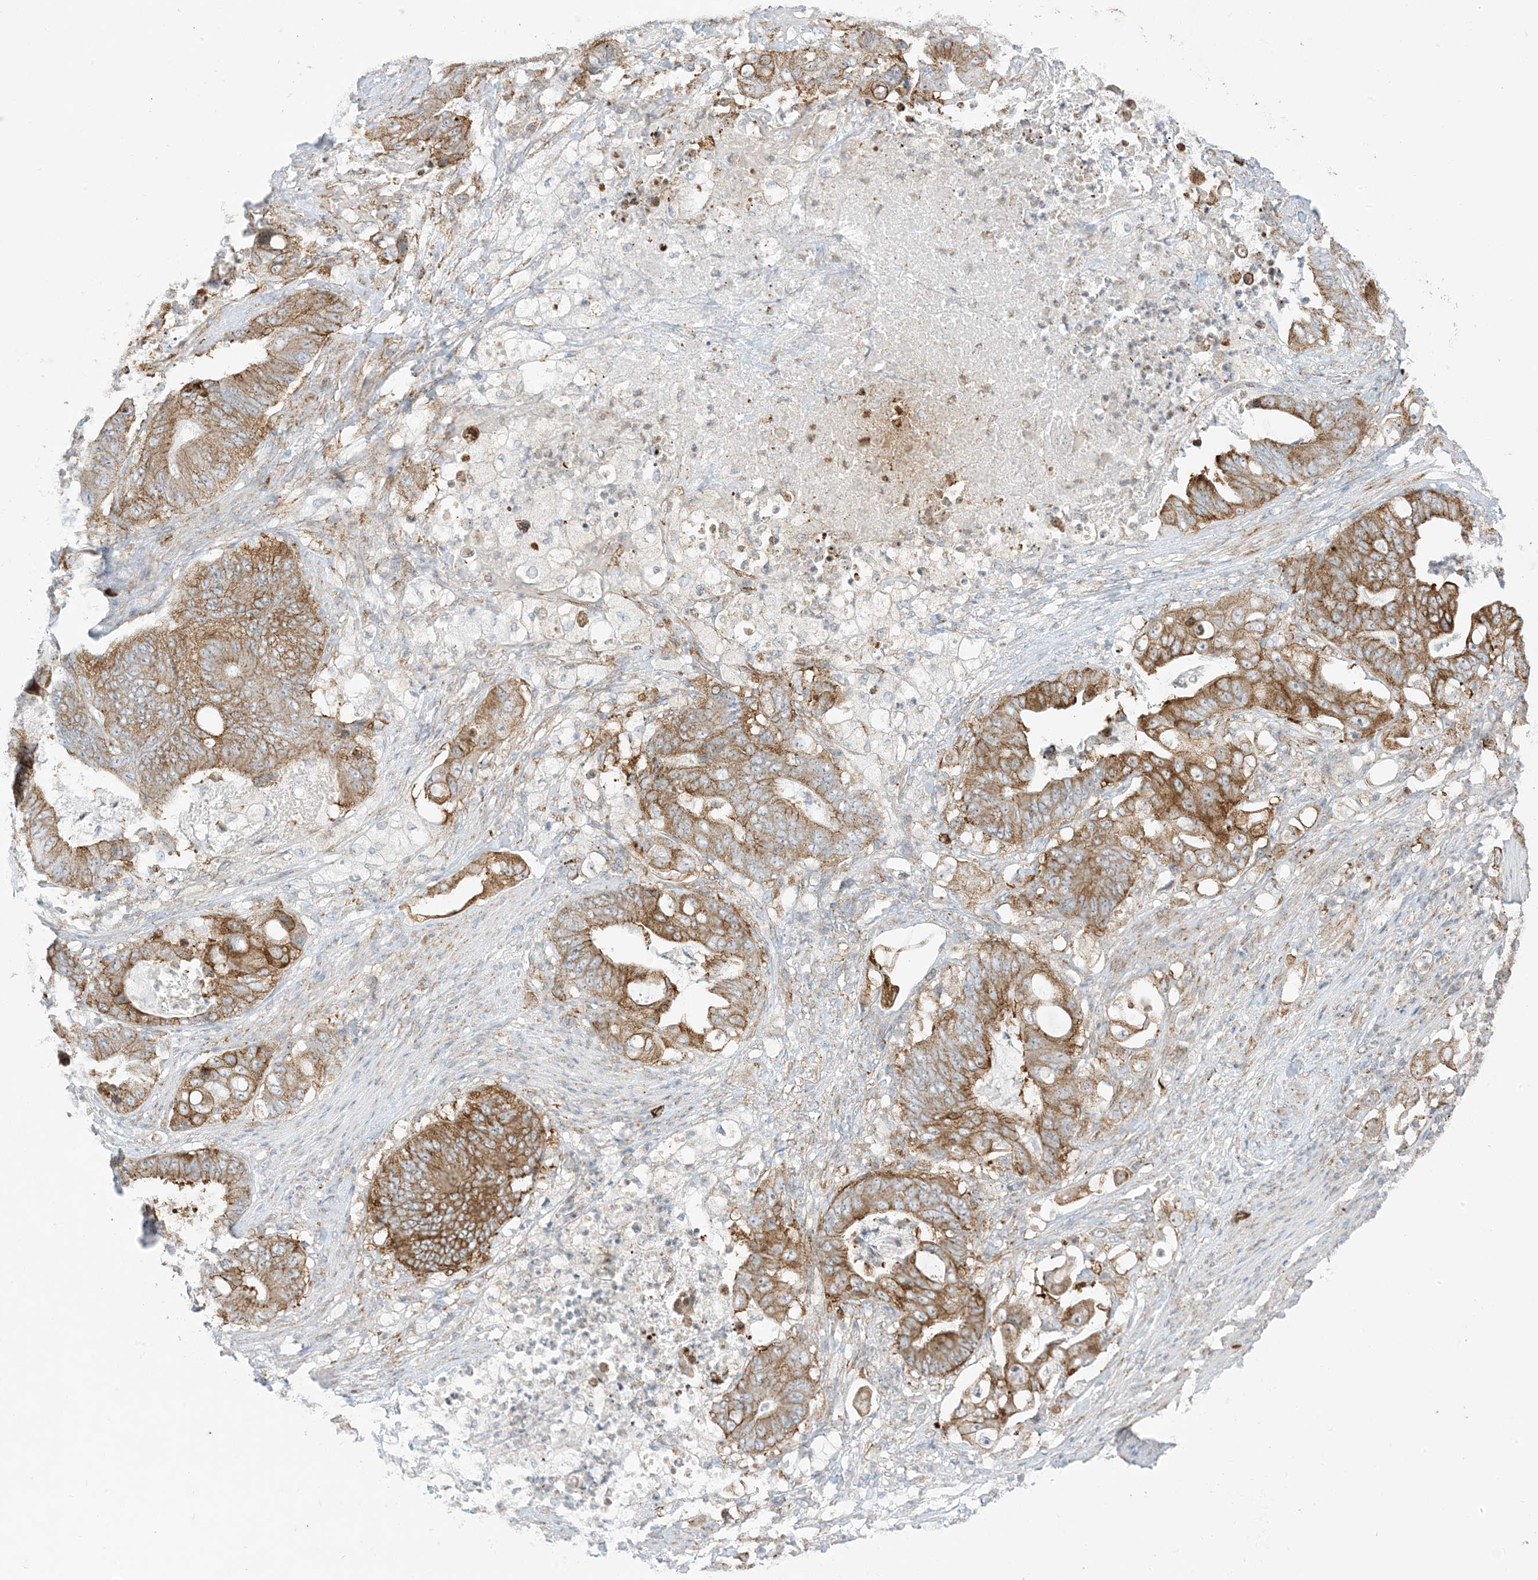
{"staining": {"intensity": "moderate", "quantity": ">75%", "location": "cytoplasmic/membranous"}, "tissue": "stomach cancer", "cell_type": "Tumor cells", "image_type": "cancer", "snomed": [{"axis": "morphology", "description": "Adenocarcinoma, NOS"}, {"axis": "topography", "description": "Stomach"}], "caption": "Immunohistochemistry of stomach adenocarcinoma reveals medium levels of moderate cytoplasmic/membranous positivity in about >75% of tumor cells.", "gene": "RAC1", "patient": {"sex": "female", "age": 73}}